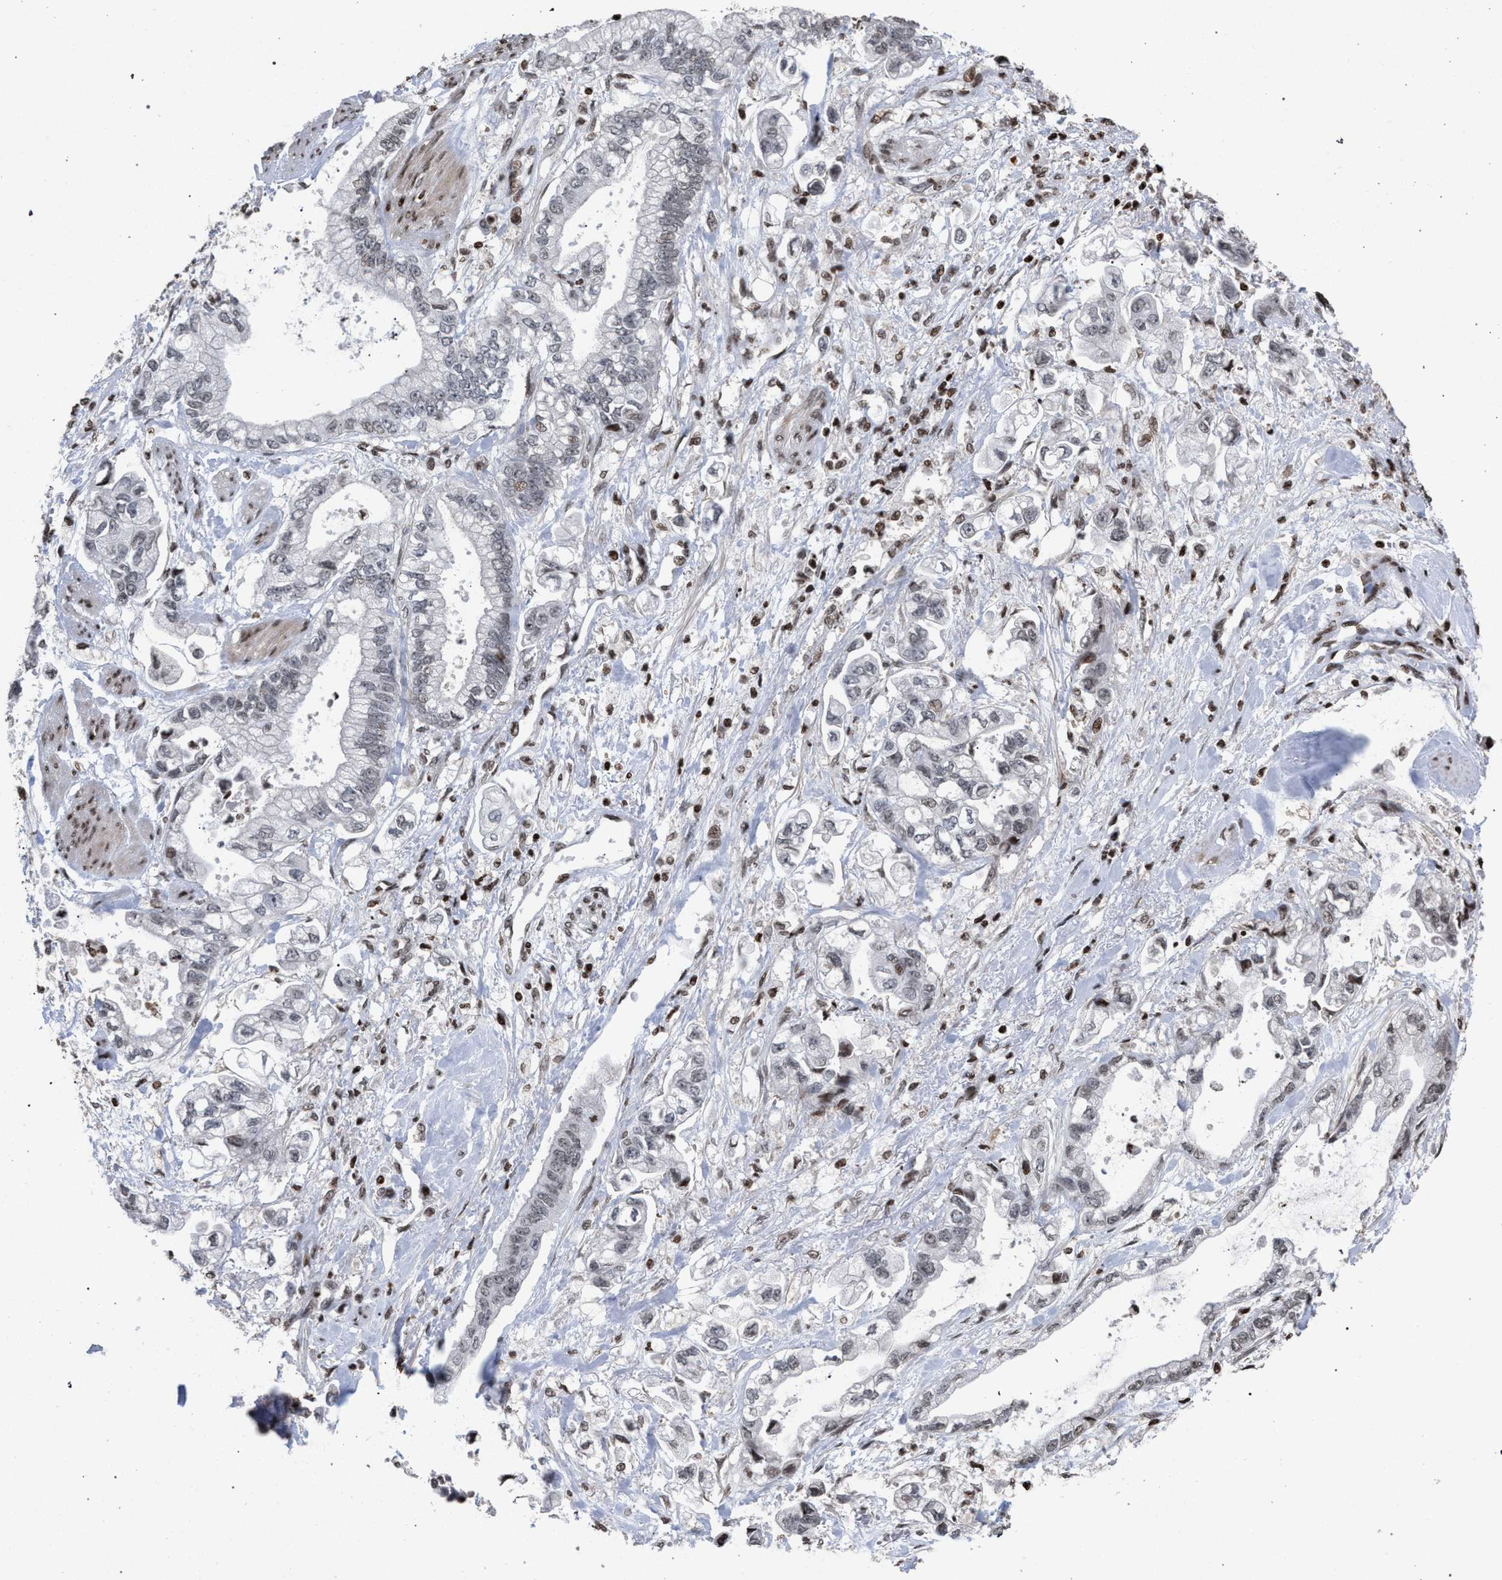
{"staining": {"intensity": "weak", "quantity": "<25%", "location": "nuclear"}, "tissue": "stomach cancer", "cell_type": "Tumor cells", "image_type": "cancer", "snomed": [{"axis": "morphology", "description": "Normal tissue, NOS"}, {"axis": "morphology", "description": "Adenocarcinoma, NOS"}, {"axis": "topography", "description": "Stomach"}], "caption": "IHC histopathology image of neoplastic tissue: human stomach cancer (adenocarcinoma) stained with DAB reveals no significant protein positivity in tumor cells.", "gene": "FOXD3", "patient": {"sex": "male", "age": 62}}